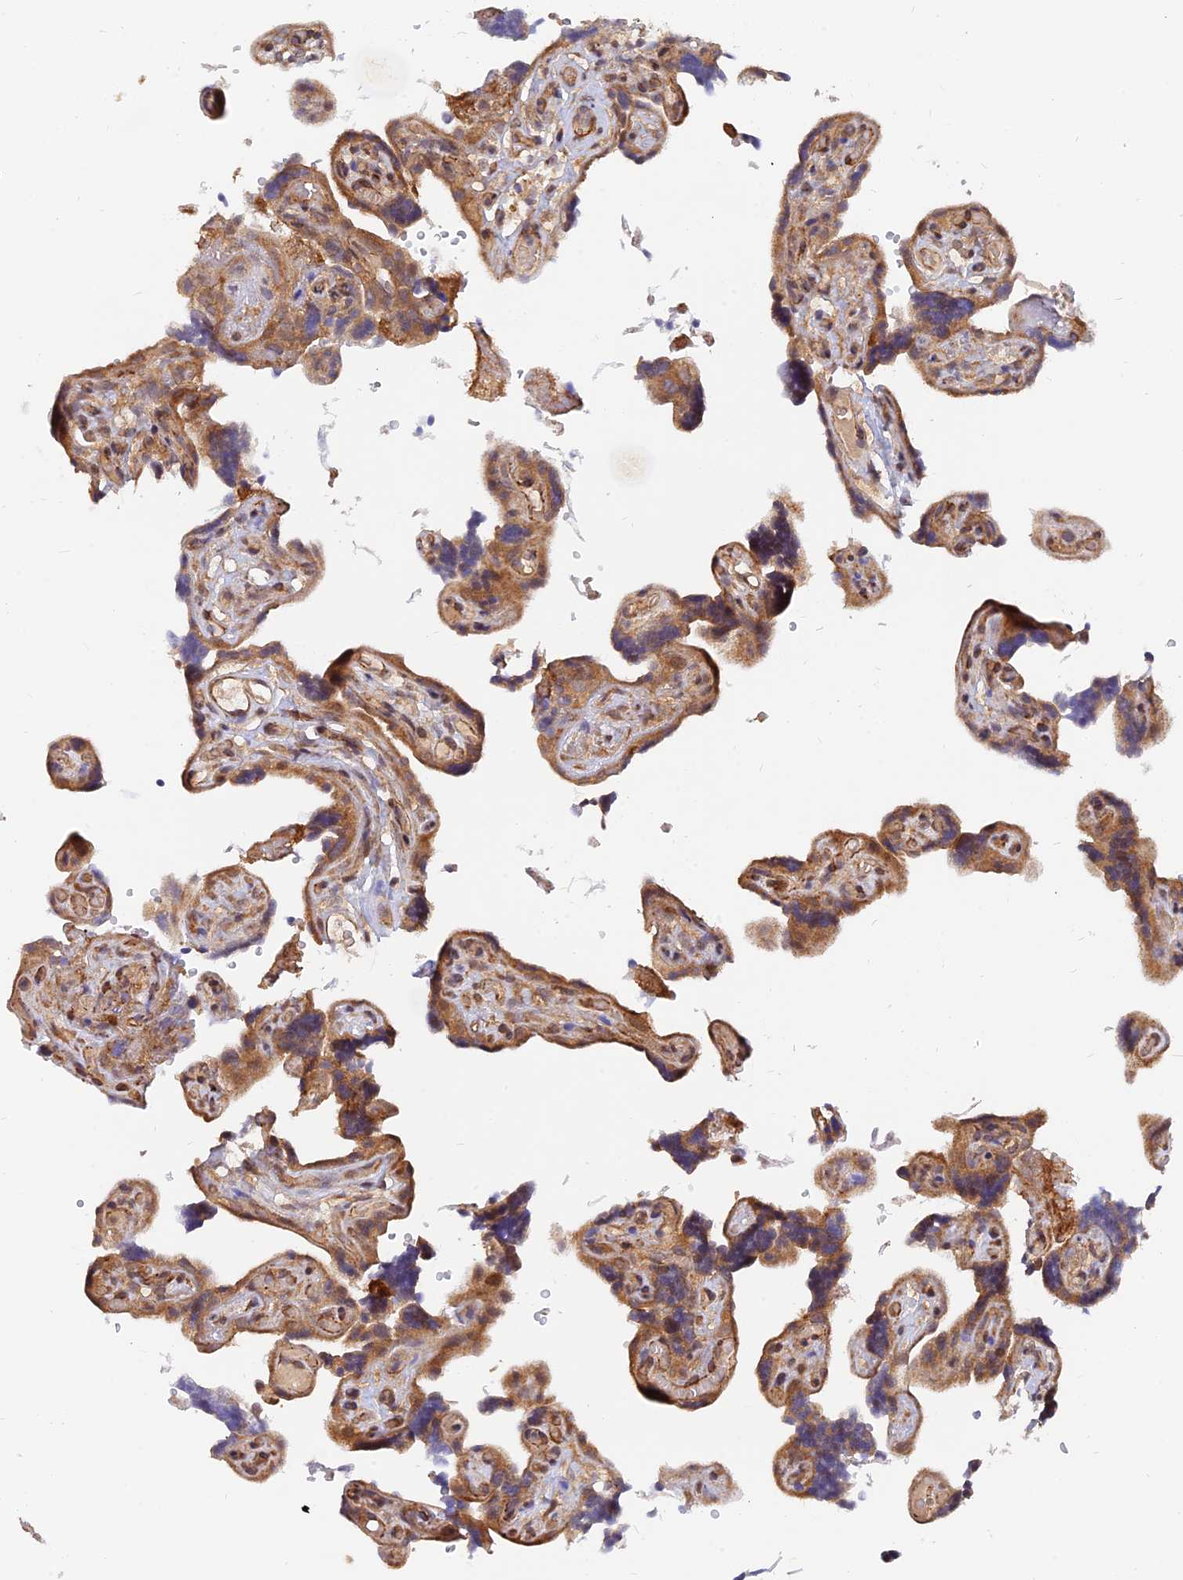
{"staining": {"intensity": "strong", "quantity": ">75%", "location": "cytoplasmic/membranous"}, "tissue": "placenta", "cell_type": "Trophoblastic cells", "image_type": "normal", "snomed": [{"axis": "morphology", "description": "Normal tissue, NOS"}, {"axis": "topography", "description": "Placenta"}], "caption": "Immunohistochemical staining of unremarkable placenta exhibits >75% levels of strong cytoplasmic/membranous protein expression in approximately >75% of trophoblastic cells.", "gene": "WDR41", "patient": {"sex": "female", "age": 30}}